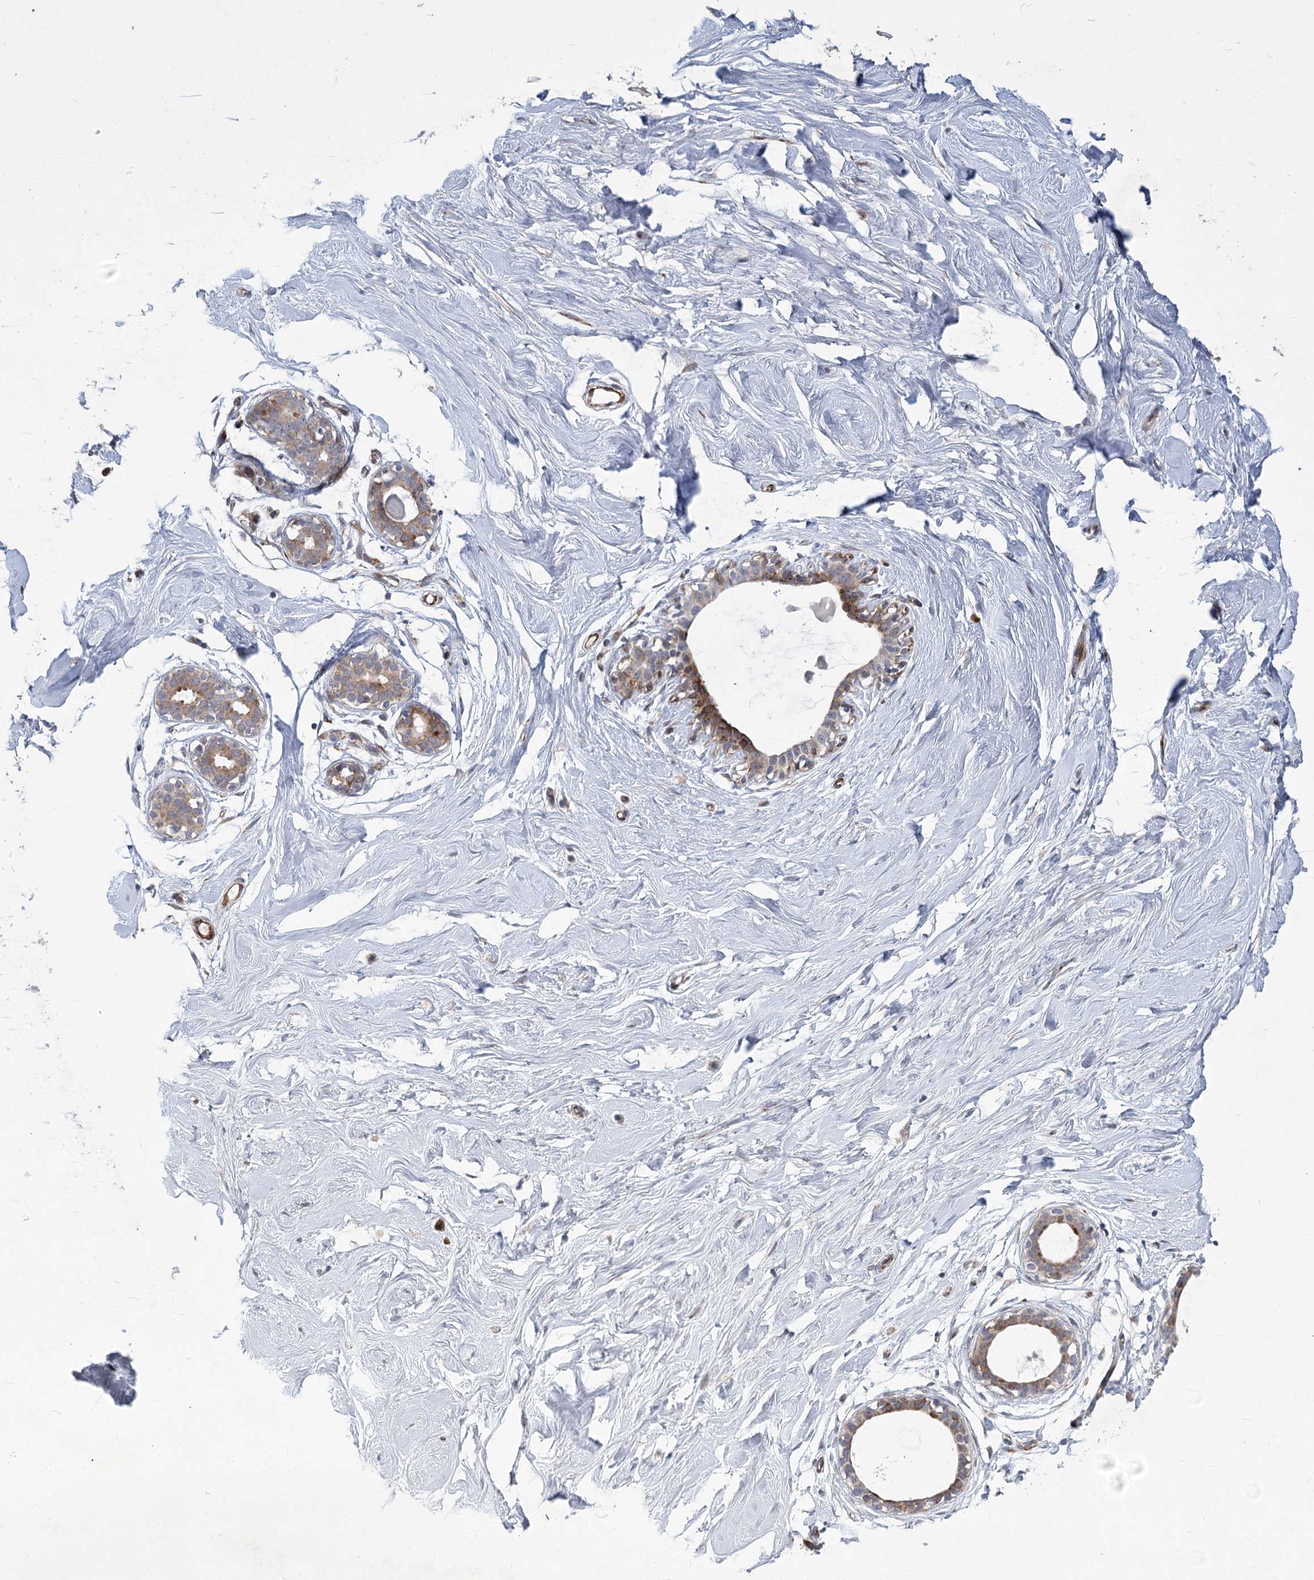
{"staining": {"intensity": "negative", "quantity": "none", "location": "none"}, "tissue": "breast", "cell_type": "Adipocytes", "image_type": "normal", "snomed": [{"axis": "morphology", "description": "Normal tissue, NOS"}, {"axis": "morphology", "description": "Adenoma, NOS"}, {"axis": "topography", "description": "Breast"}], "caption": "Human breast stained for a protein using immunohistochemistry reveals no positivity in adipocytes.", "gene": "GCNT4", "patient": {"sex": "female", "age": 23}}